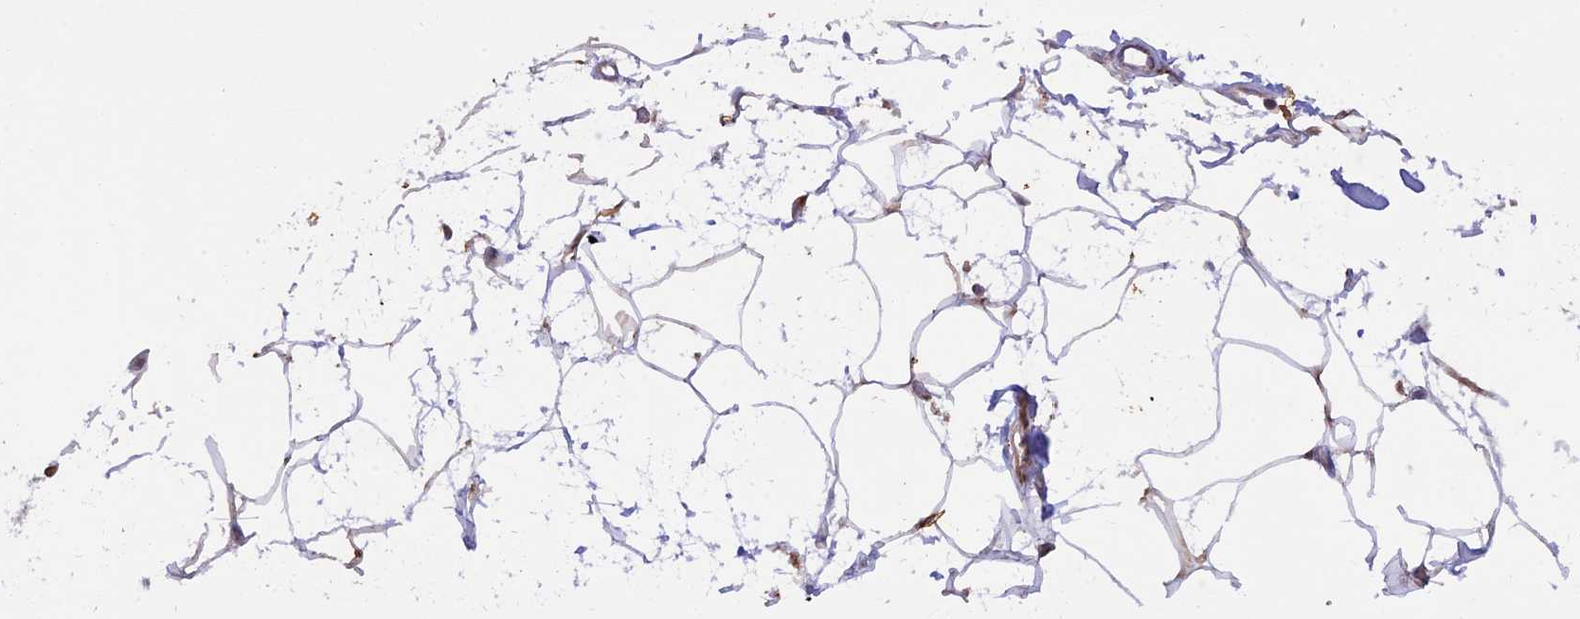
{"staining": {"intensity": "negative", "quantity": "none", "location": "none"}, "tissue": "adipose tissue", "cell_type": "Adipocytes", "image_type": "normal", "snomed": [{"axis": "morphology", "description": "Normal tissue, NOS"}, {"axis": "morphology", "description": "Adenocarcinoma, NOS"}, {"axis": "topography", "description": "Rectum"}, {"axis": "topography", "description": "Vagina"}, {"axis": "topography", "description": "Peripheral nerve tissue"}], "caption": "This is an IHC micrograph of unremarkable human adipose tissue. There is no expression in adipocytes.", "gene": "DMRTA2", "patient": {"sex": "female", "age": 71}}